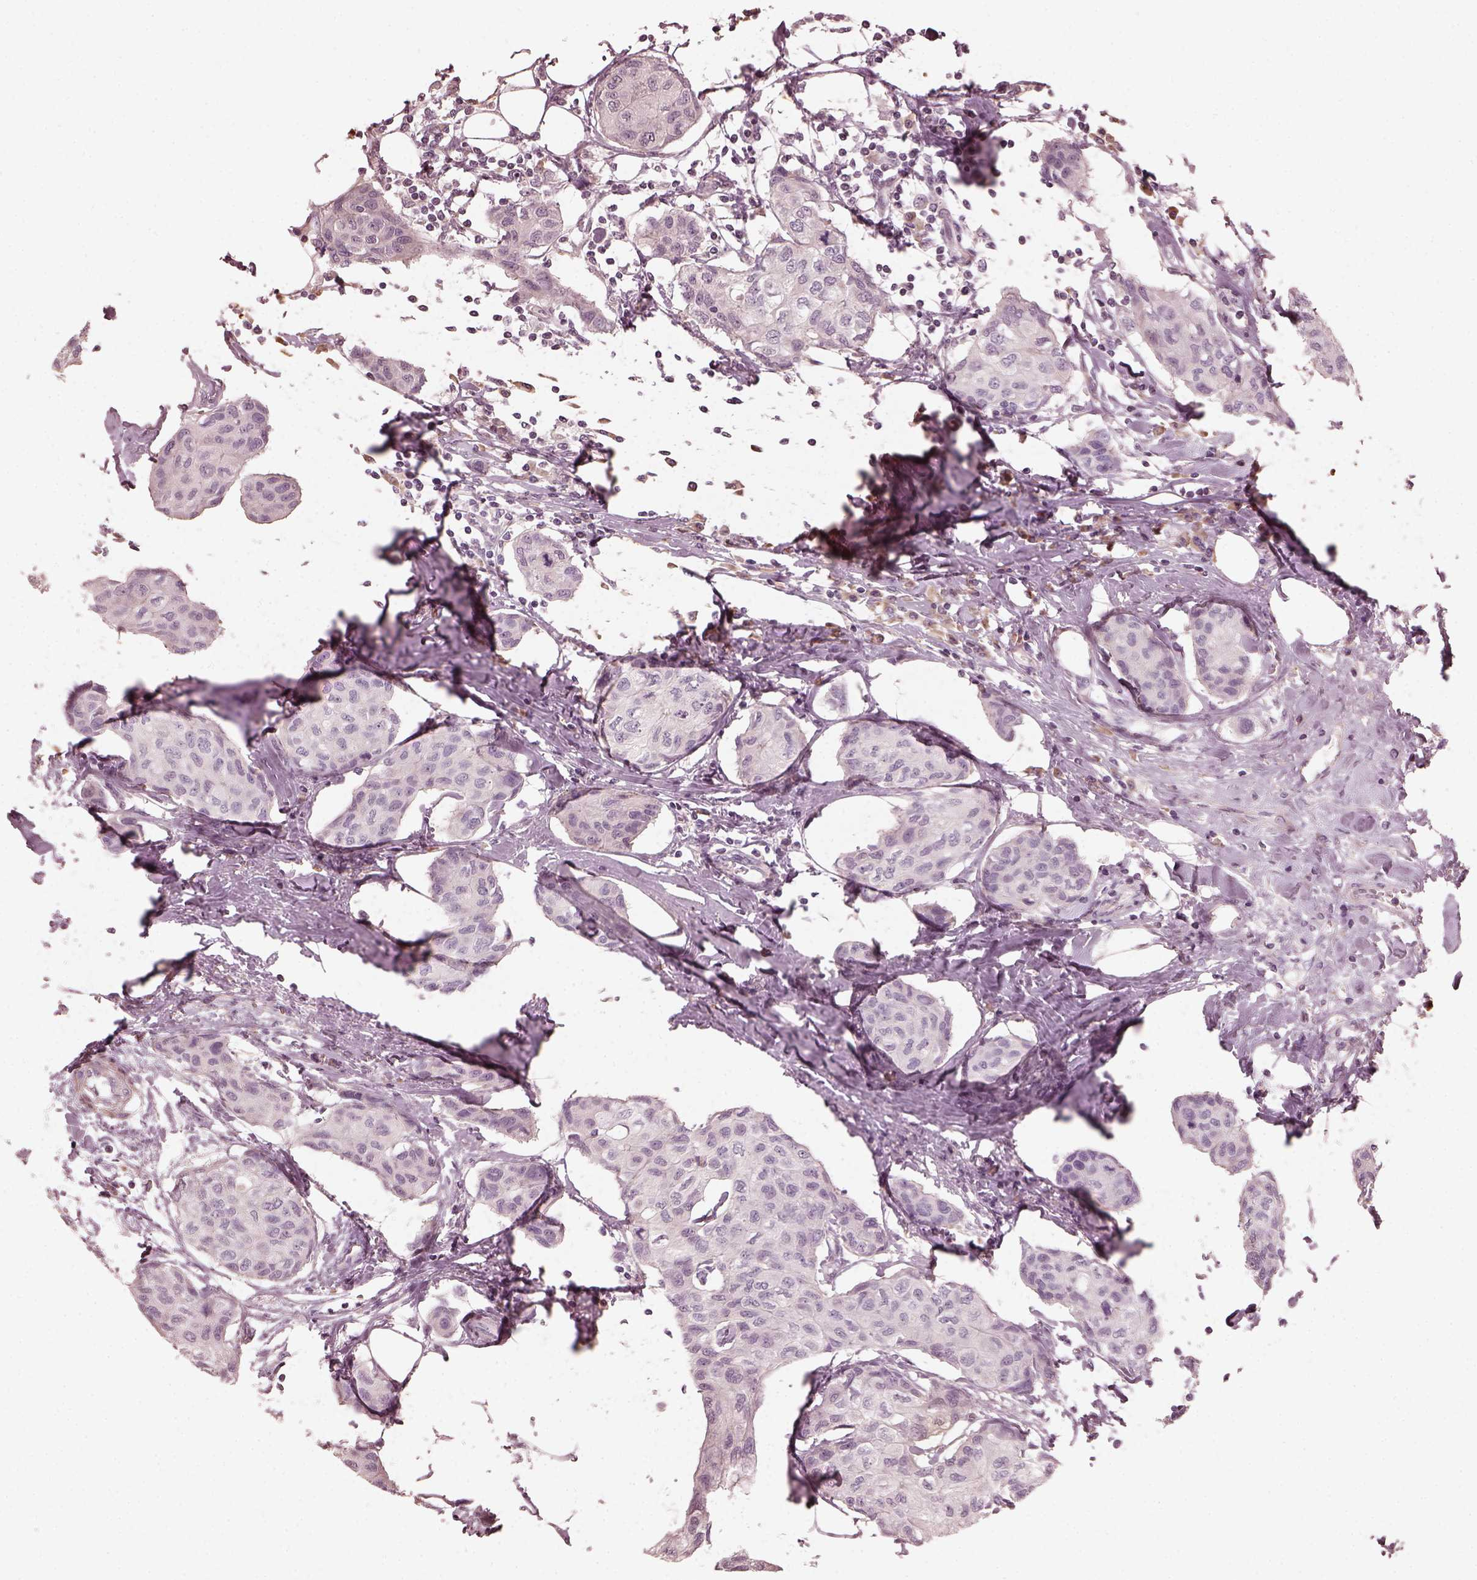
{"staining": {"intensity": "negative", "quantity": "none", "location": "none"}, "tissue": "breast cancer", "cell_type": "Tumor cells", "image_type": "cancer", "snomed": [{"axis": "morphology", "description": "Duct carcinoma"}, {"axis": "topography", "description": "Breast"}], "caption": "Breast cancer was stained to show a protein in brown. There is no significant staining in tumor cells.", "gene": "OPTC", "patient": {"sex": "female", "age": 80}}